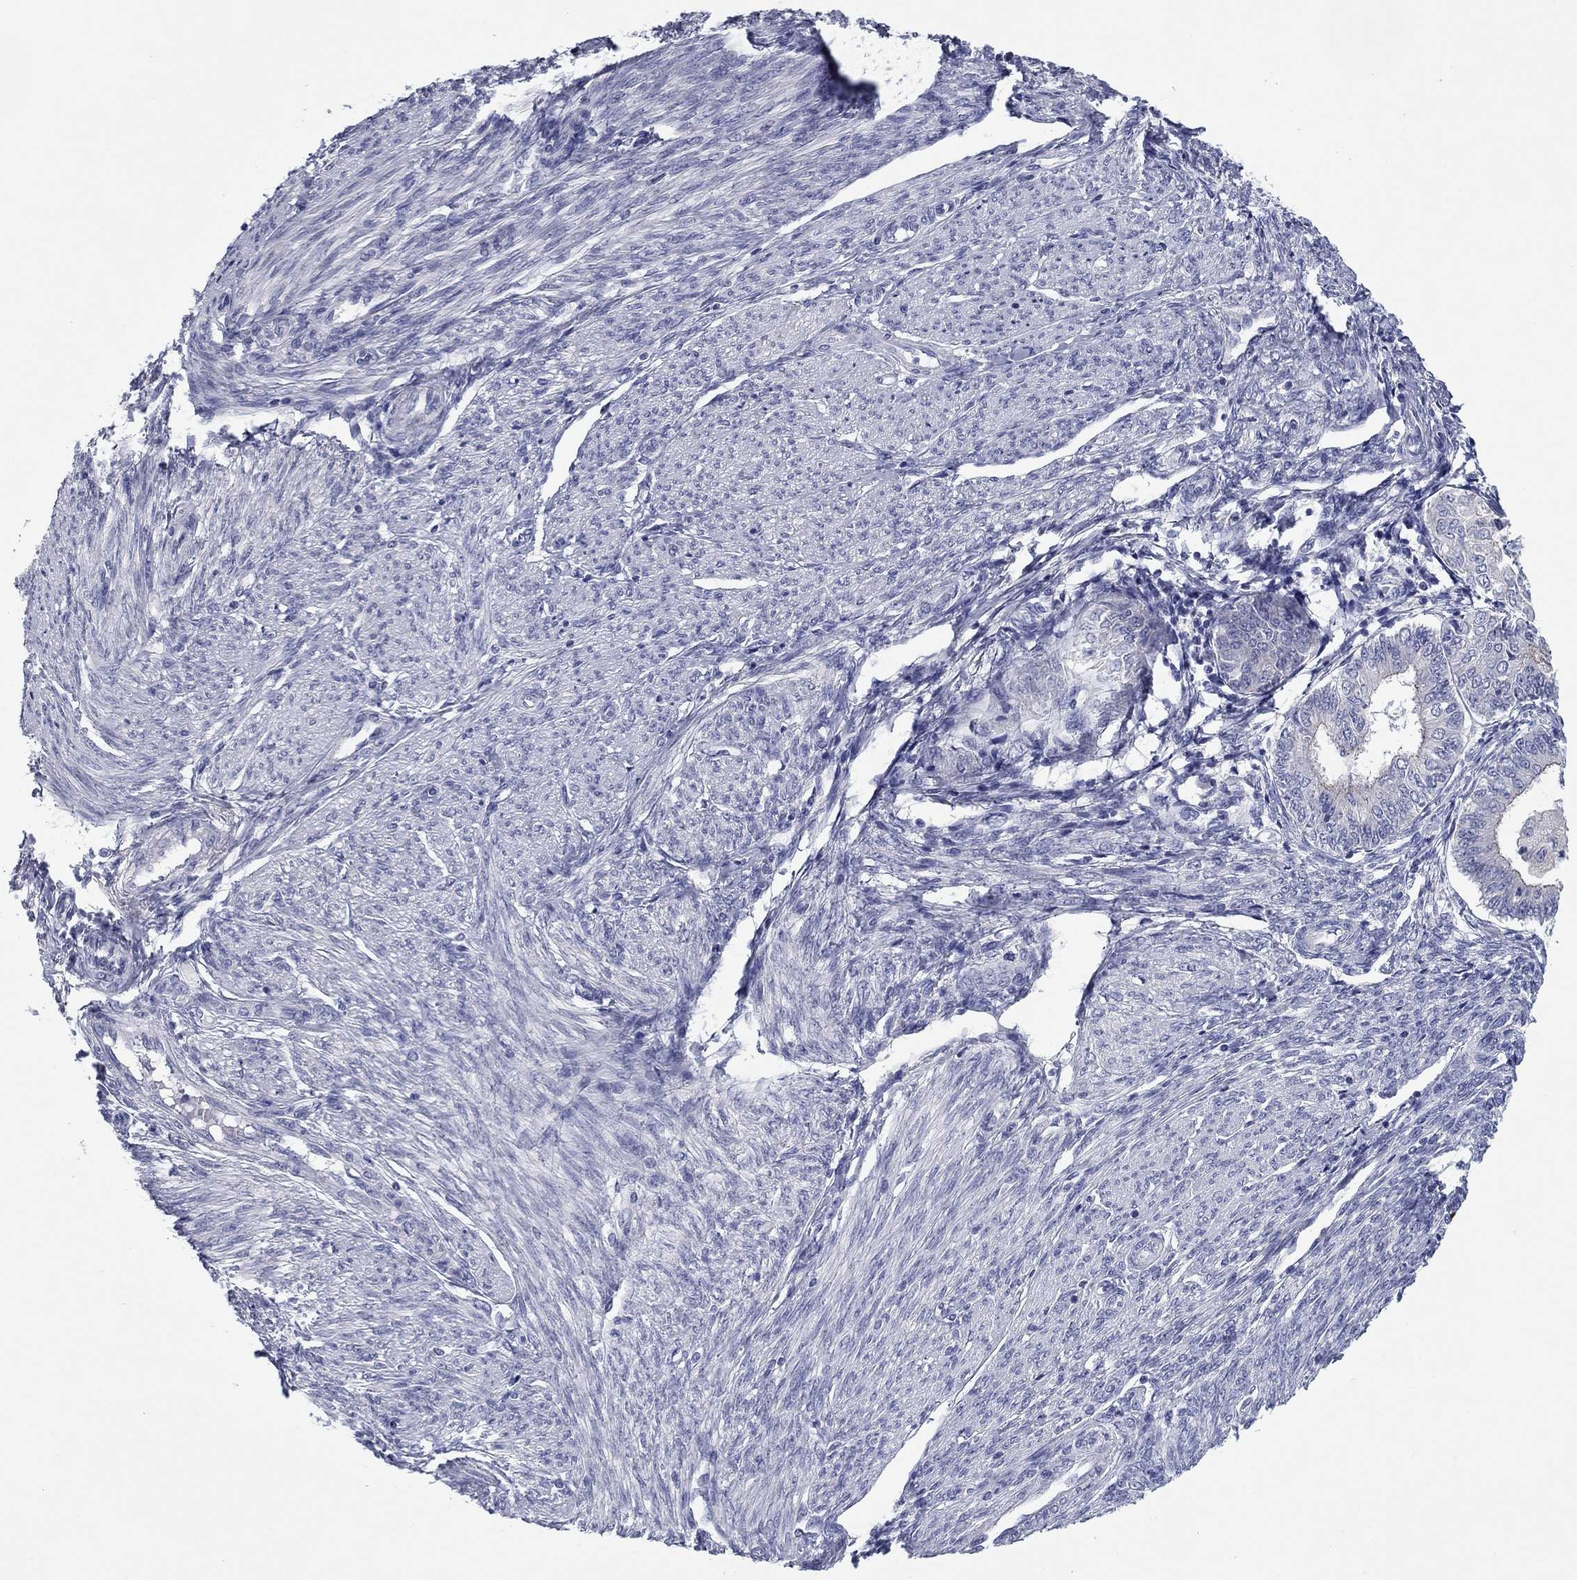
{"staining": {"intensity": "negative", "quantity": "none", "location": "none"}, "tissue": "endometrial cancer", "cell_type": "Tumor cells", "image_type": "cancer", "snomed": [{"axis": "morphology", "description": "Adenocarcinoma, NOS"}, {"axis": "topography", "description": "Endometrium"}], "caption": "High magnification brightfield microscopy of adenocarcinoma (endometrial) stained with DAB (3,3'-diaminobenzidine) (brown) and counterstained with hematoxylin (blue): tumor cells show no significant expression.", "gene": "CNTNAP4", "patient": {"sex": "female", "age": 68}}